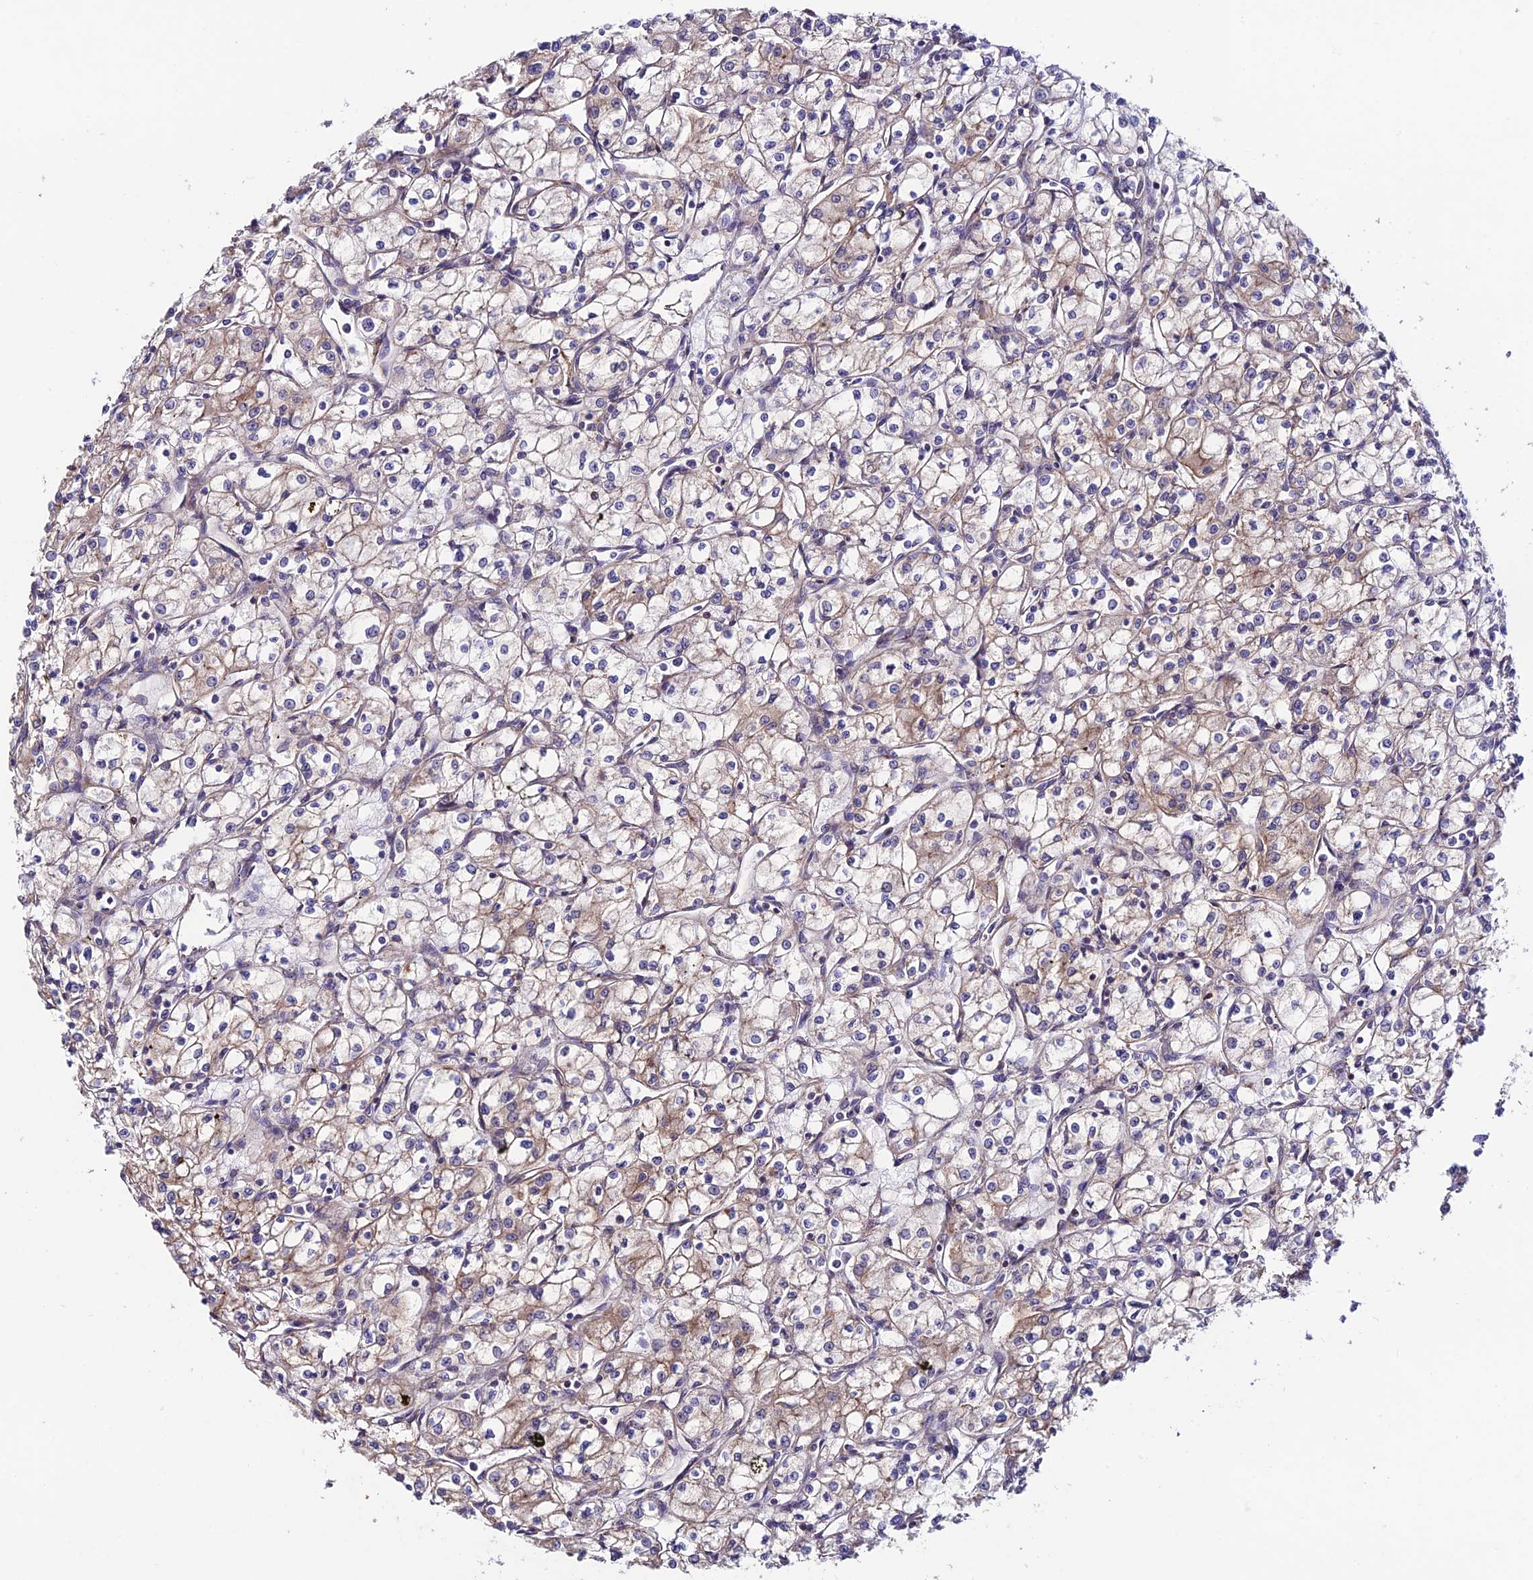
{"staining": {"intensity": "weak", "quantity": "25%-75%", "location": "cytoplasmic/membranous"}, "tissue": "renal cancer", "cell_type": "Tumor cells", "image_type": "cancer", "snomed": [{"axis": "morphology", "description": "Adenocarcinoma, NOS"}, {"axis": "topography", "description": "Kidney"}], "caption": "Tumor cells reveal low levels of weak cytoplasmic/membranous positivity in approximately 25%-75% of cells in human adenocarcinoma (renal).", "gene": "BRME1", "patient": {"sex": "male", "age": 59}}